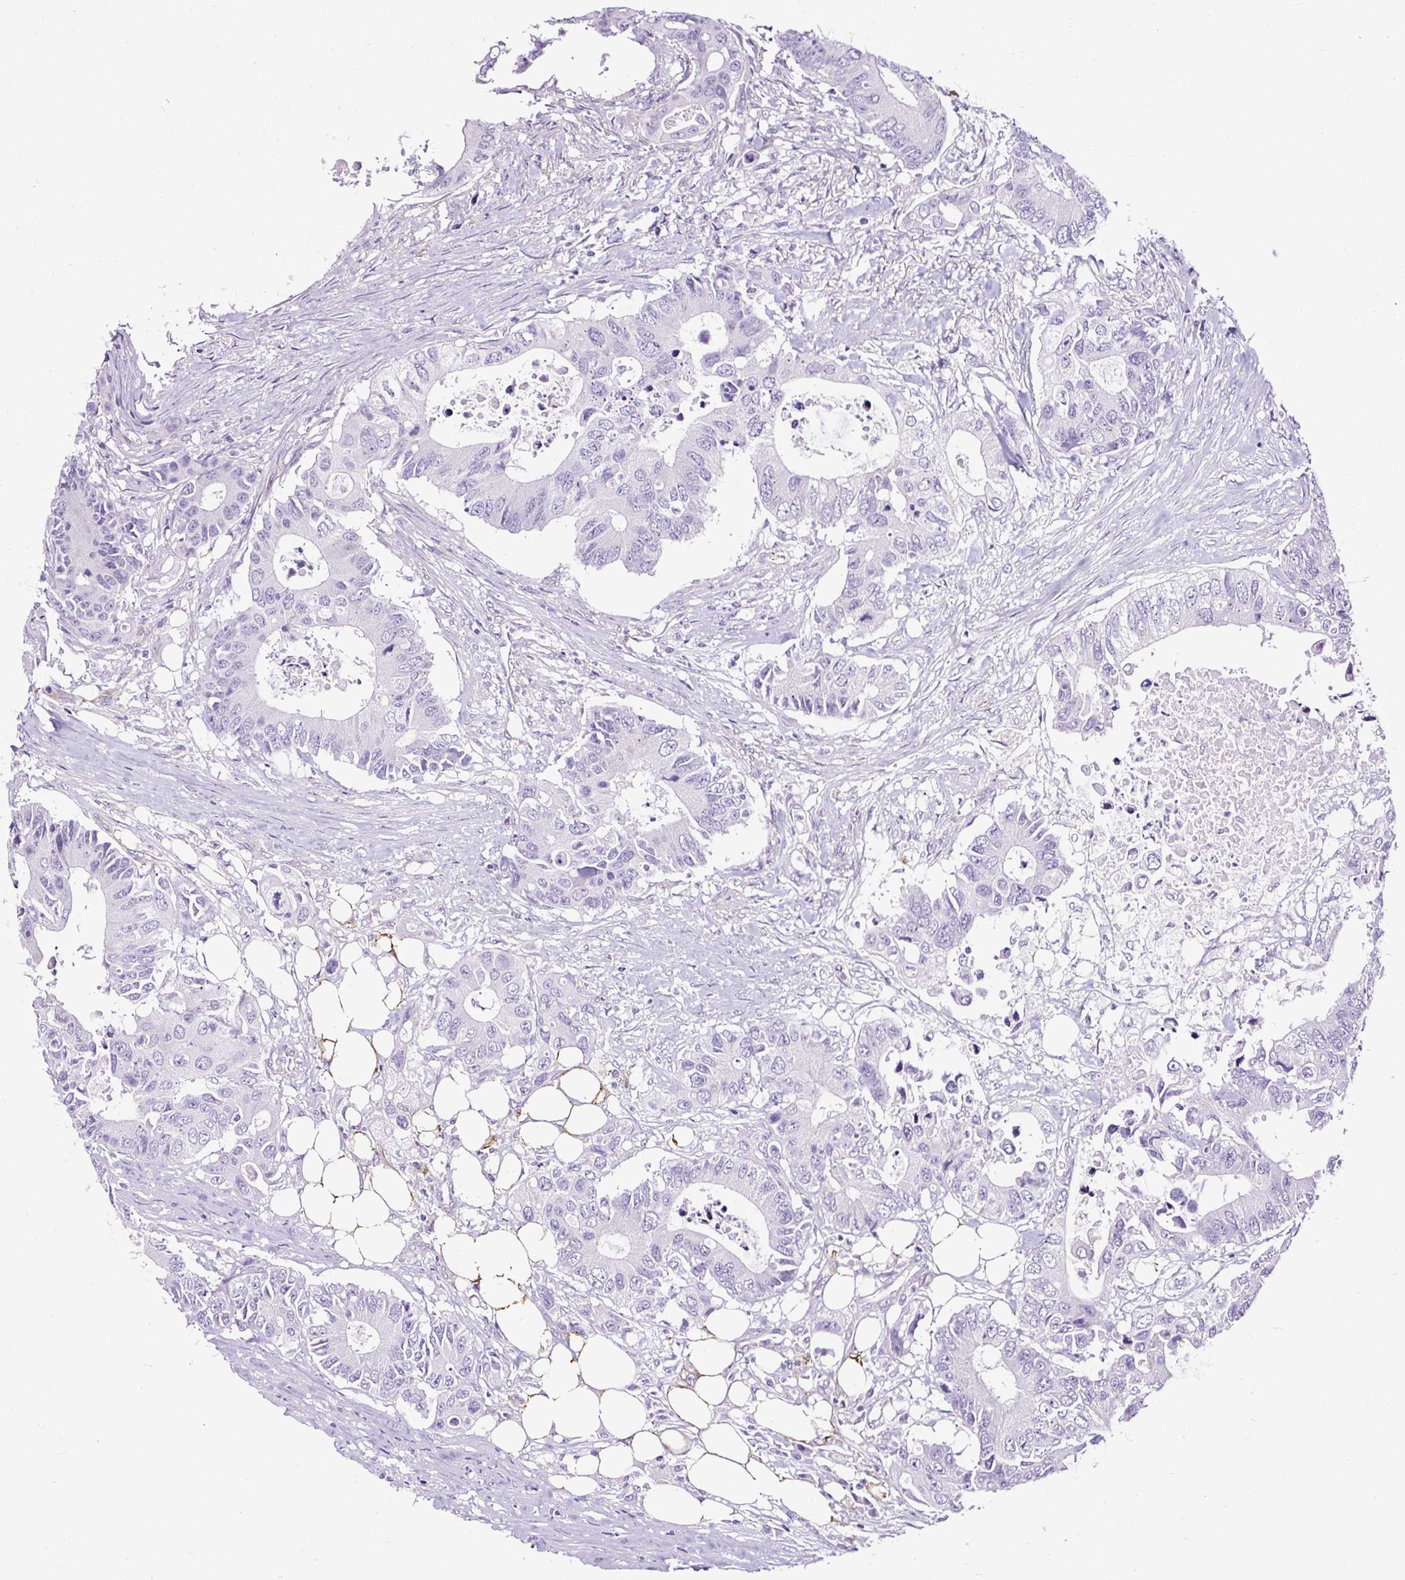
{"staining": {"intensity": "negative", "quantity": "none", "location": "none"}, "tissue": "colorectal cancer", "cell_type": "Tumor cells", "image_type": "cancer", "snomed": [{"axis": "morphology", "description": "Adenocarcinoma, NOS"}, {"axis": "topography", "description": "Colon"}], "caption": "Immunohistochemical staining of colorectal cancer reveals no significant expression in tumor cells.", "gene": "SLC7A8", "patient": {"sex": "male", "age": 71}}